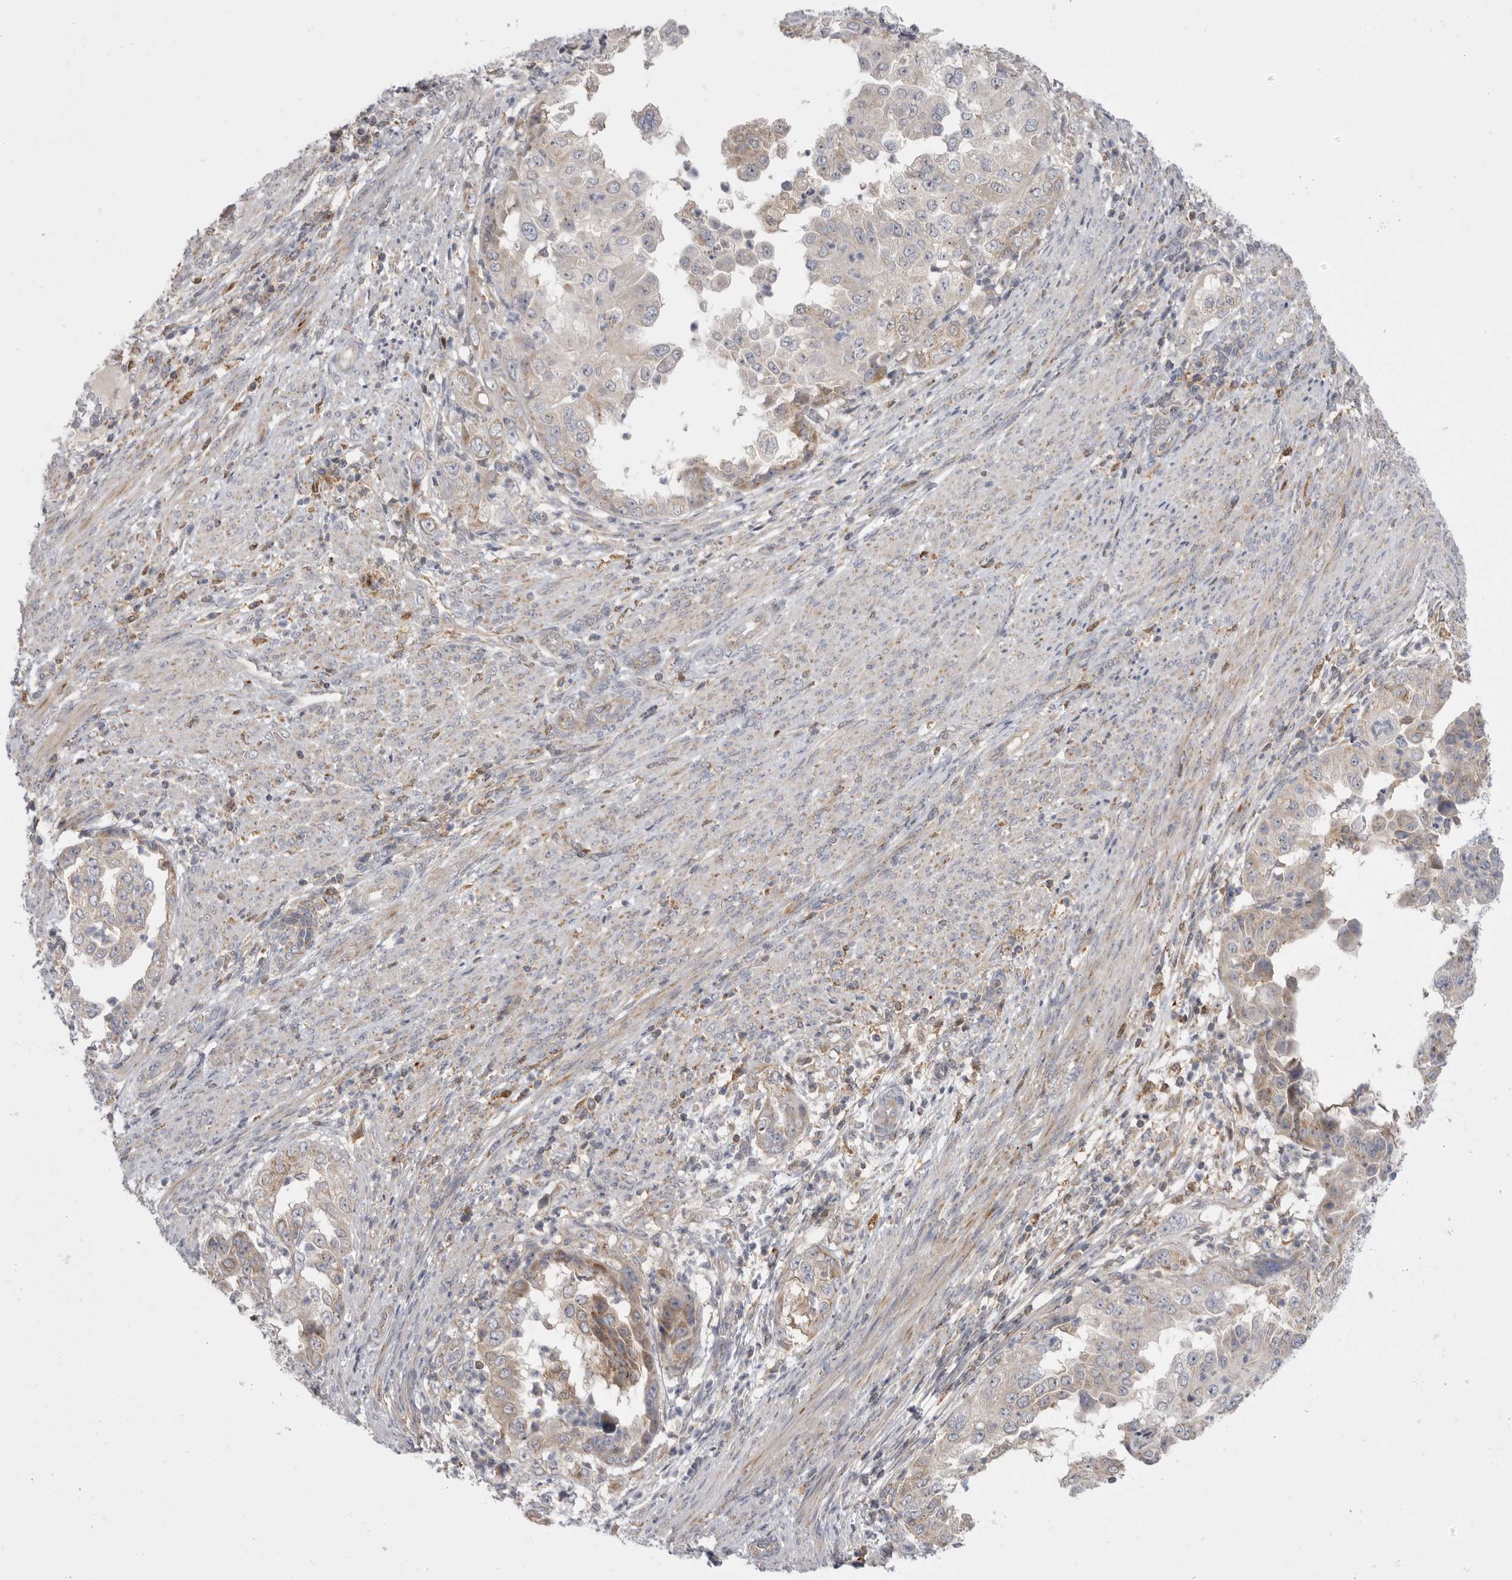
{"staining": {"intensity": "moderate", "quantity": "<25%", "location": "cytoplasmic/membranous"}, "tissue": "endometrial cancer", "cell_type": "Tumor cells", "image_type": "cancer", "snomed": [{"axis": "morphology", "description": "Adenocarcinoma, NOS"}, {"axis": "topography", "description": "Endometrium"}], "caption": "Tumor cells demonstrate moderate cytoplasmic/membranous positivity in about <25% of cells in adenocarcinoma (endometrial).", "gene": "KYAT3", "patient": {"sex": "female", "age": 85}}